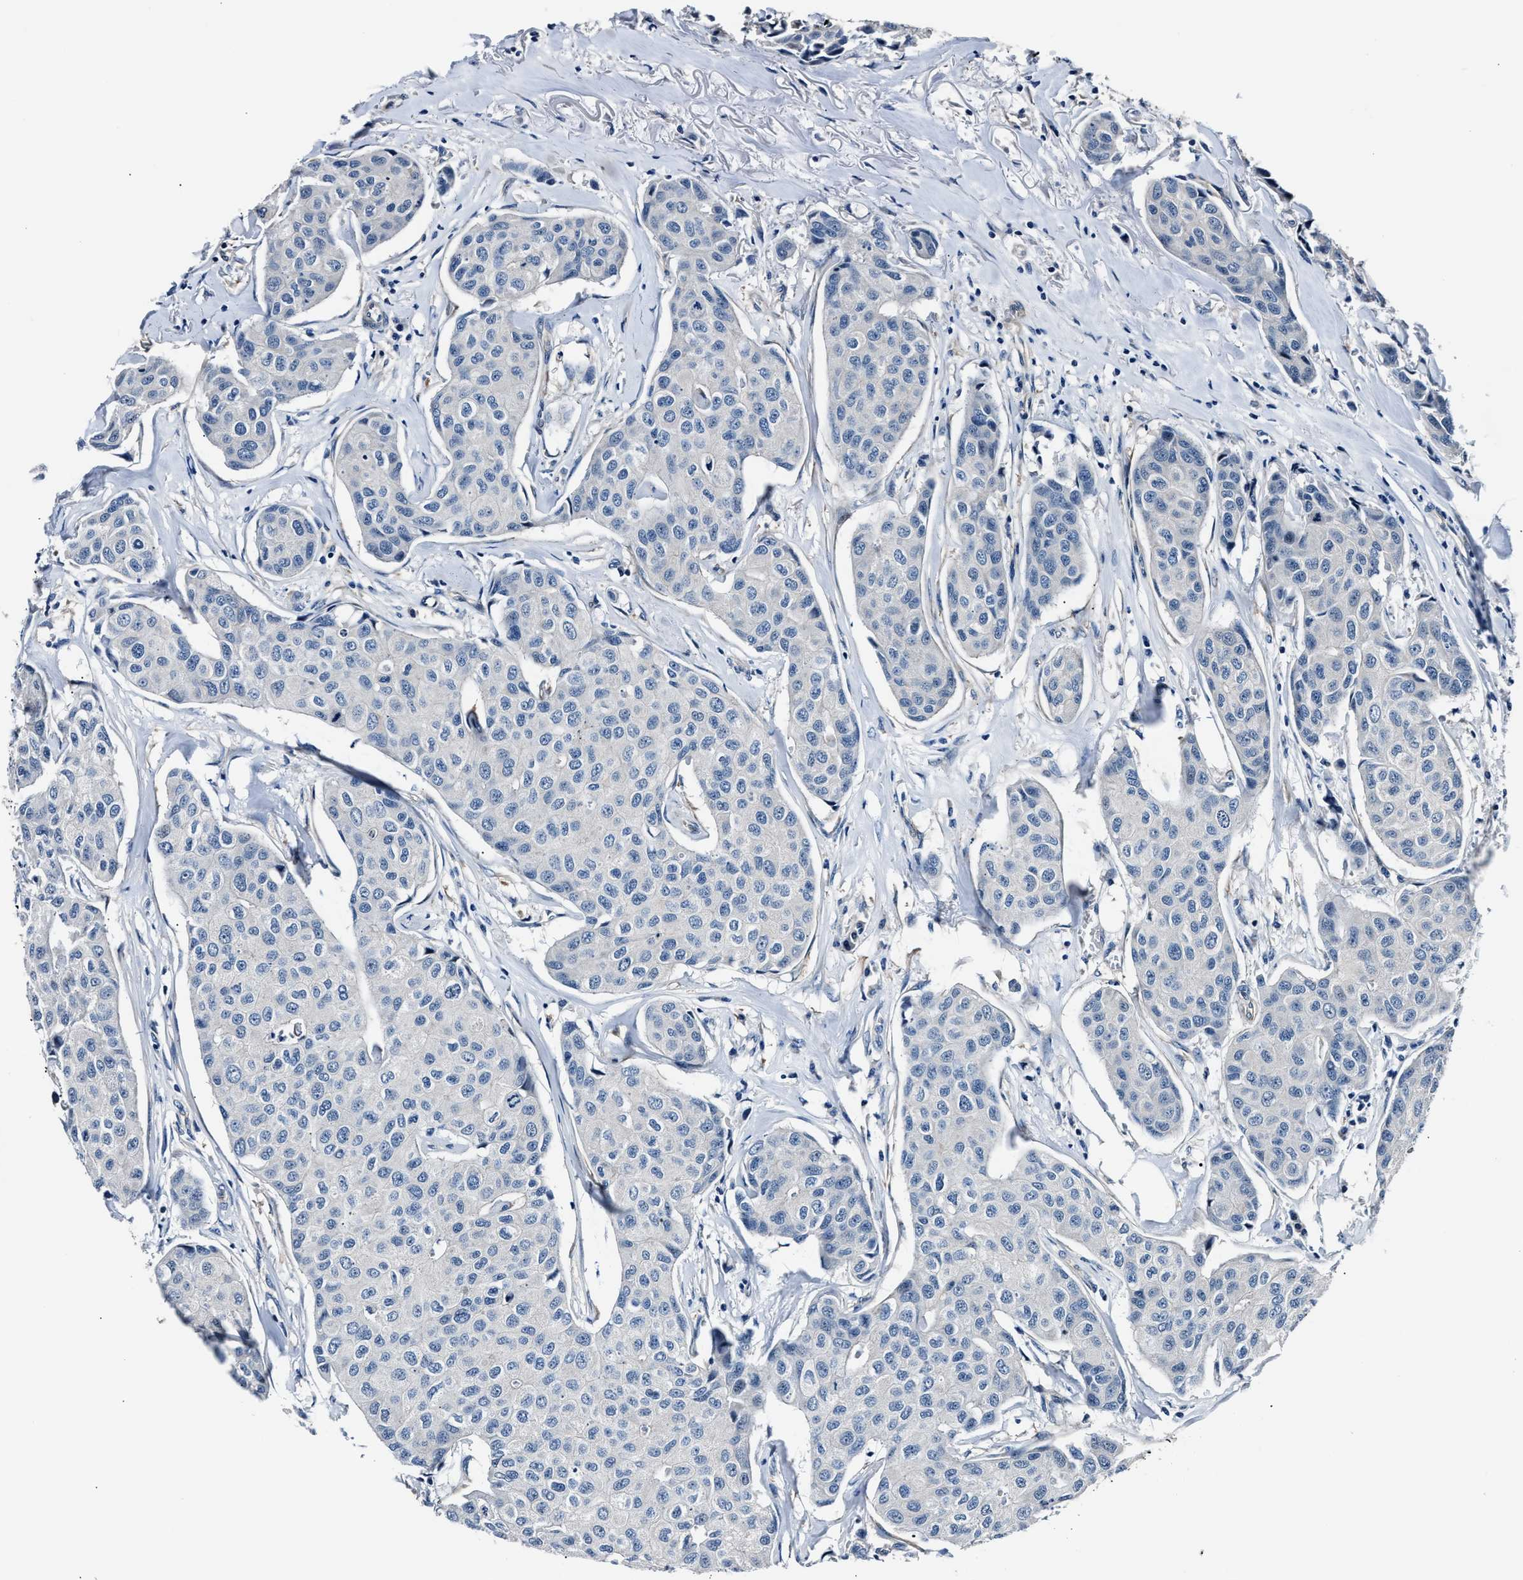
{"staining": {"intensity": "negative", "quantity": "none", "location": "none"}, "tissue": "breast cancer", "cell_type": "Tumor cells", "image_type": "cancer", "snomed": [{"axis": "morphology", "description": "Duct carcinoma"}, {"axis": "topography", "description": "Breast"}], "caption": "Immunohistochemistry of human infiltrating ductal carcinoma (breast) demonstrates no staining in tumor cells.", "gene": "MPDZ", "patient": {"sex": "female", "age": 80}}